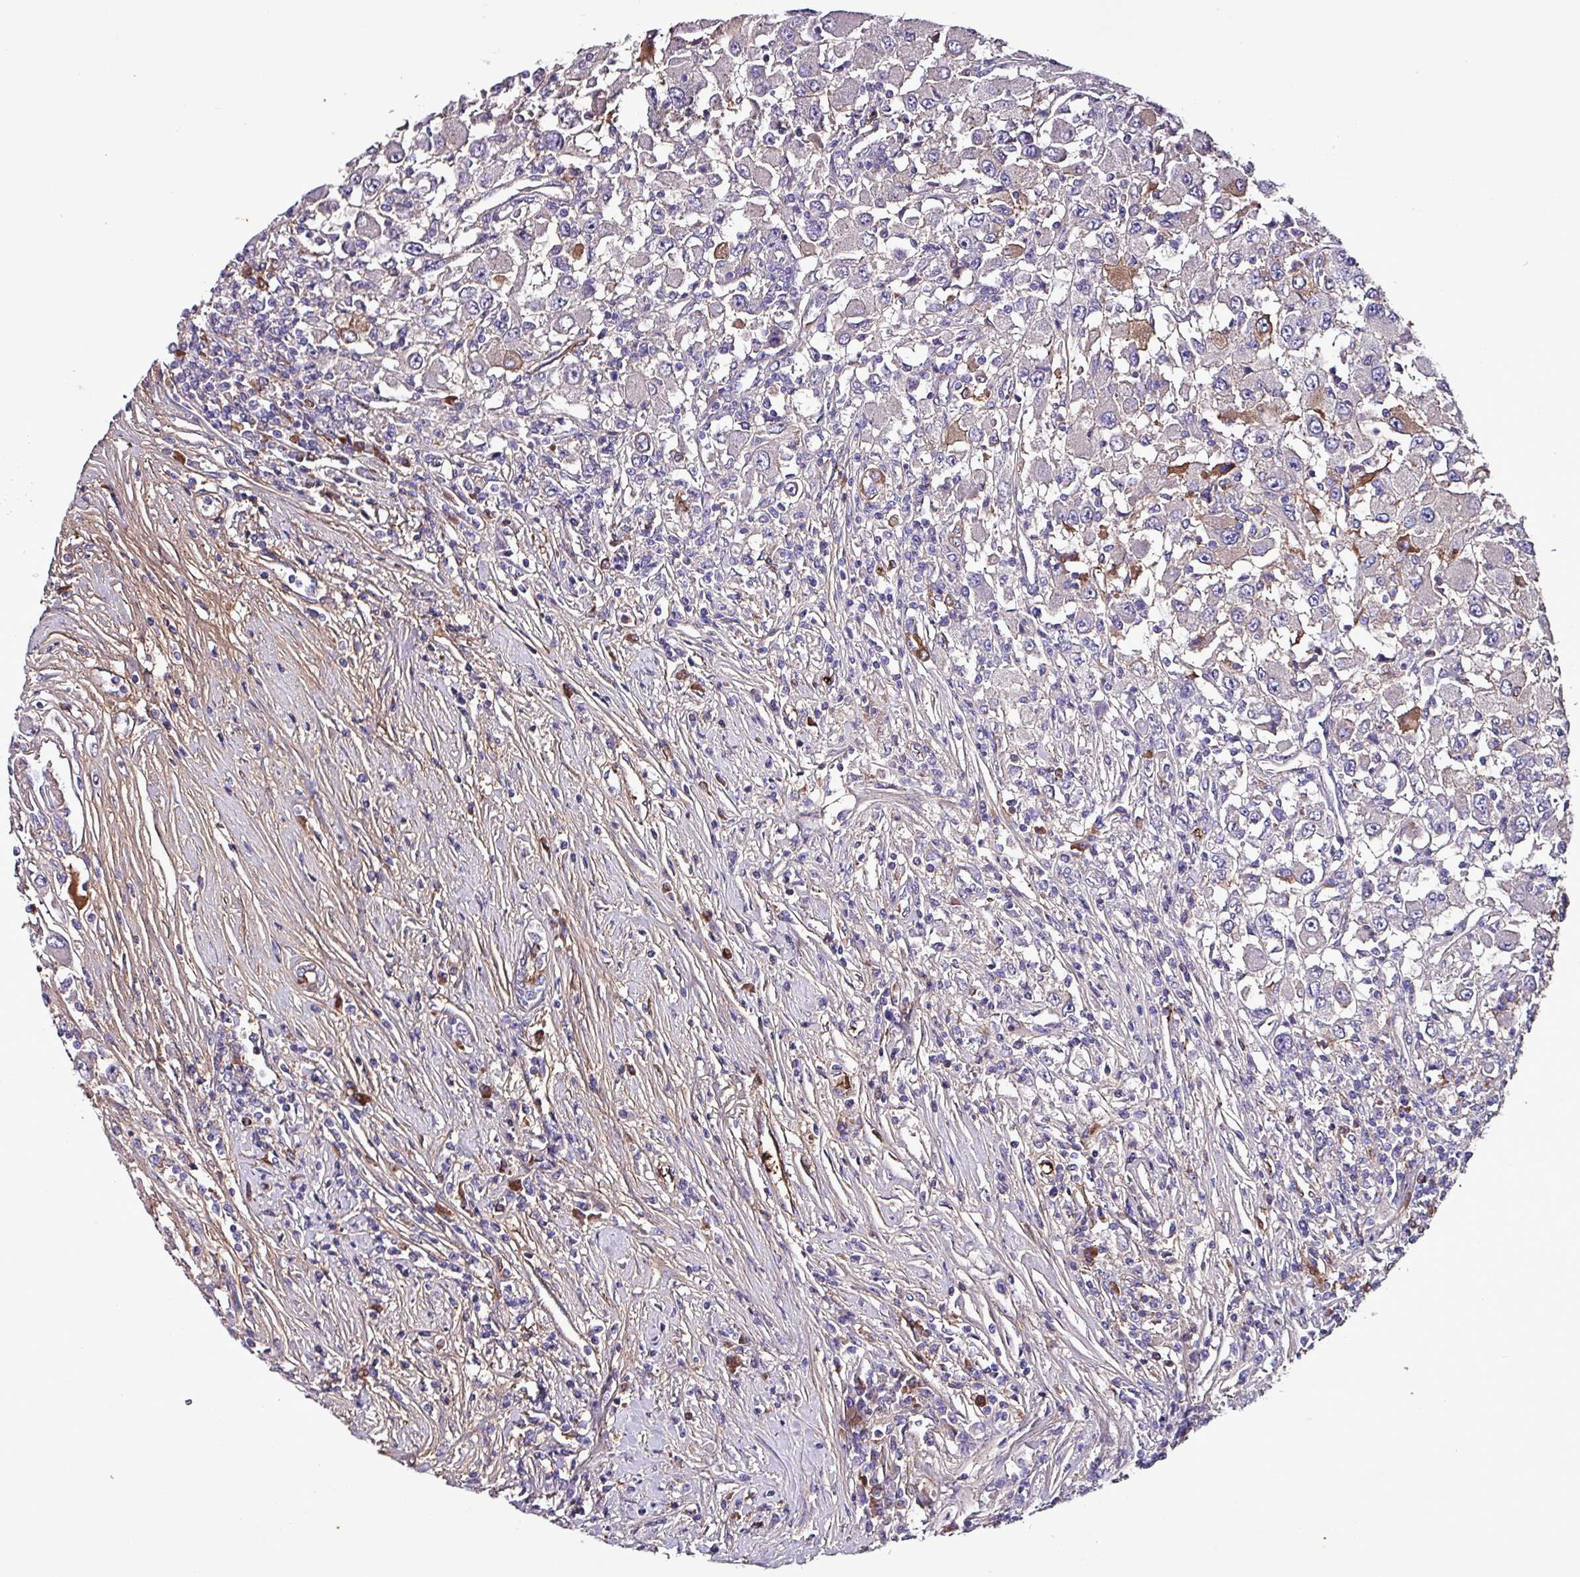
{"staining": {"intensity": "moderate", "quantity": "<25%", "location": "cytoplasmic/membranous"}, "tissue": "renal cancer", "cell_type": "Tumor cells", "image_type": "cancer", "snomed": [{"axis": "morphology", "description": "Adenocarcinoma, NOS"}, {"axis": "topography", "description": "Kidney"}], "caption": "Approximately <25% of tumor cells in human renal adenocarcinoma display moderate cytoplasmic/membranous protein staining as visualized by brown immunohistochemical staining.", "gene": "HP", "patient": {"sex": "female", "age": 67}}